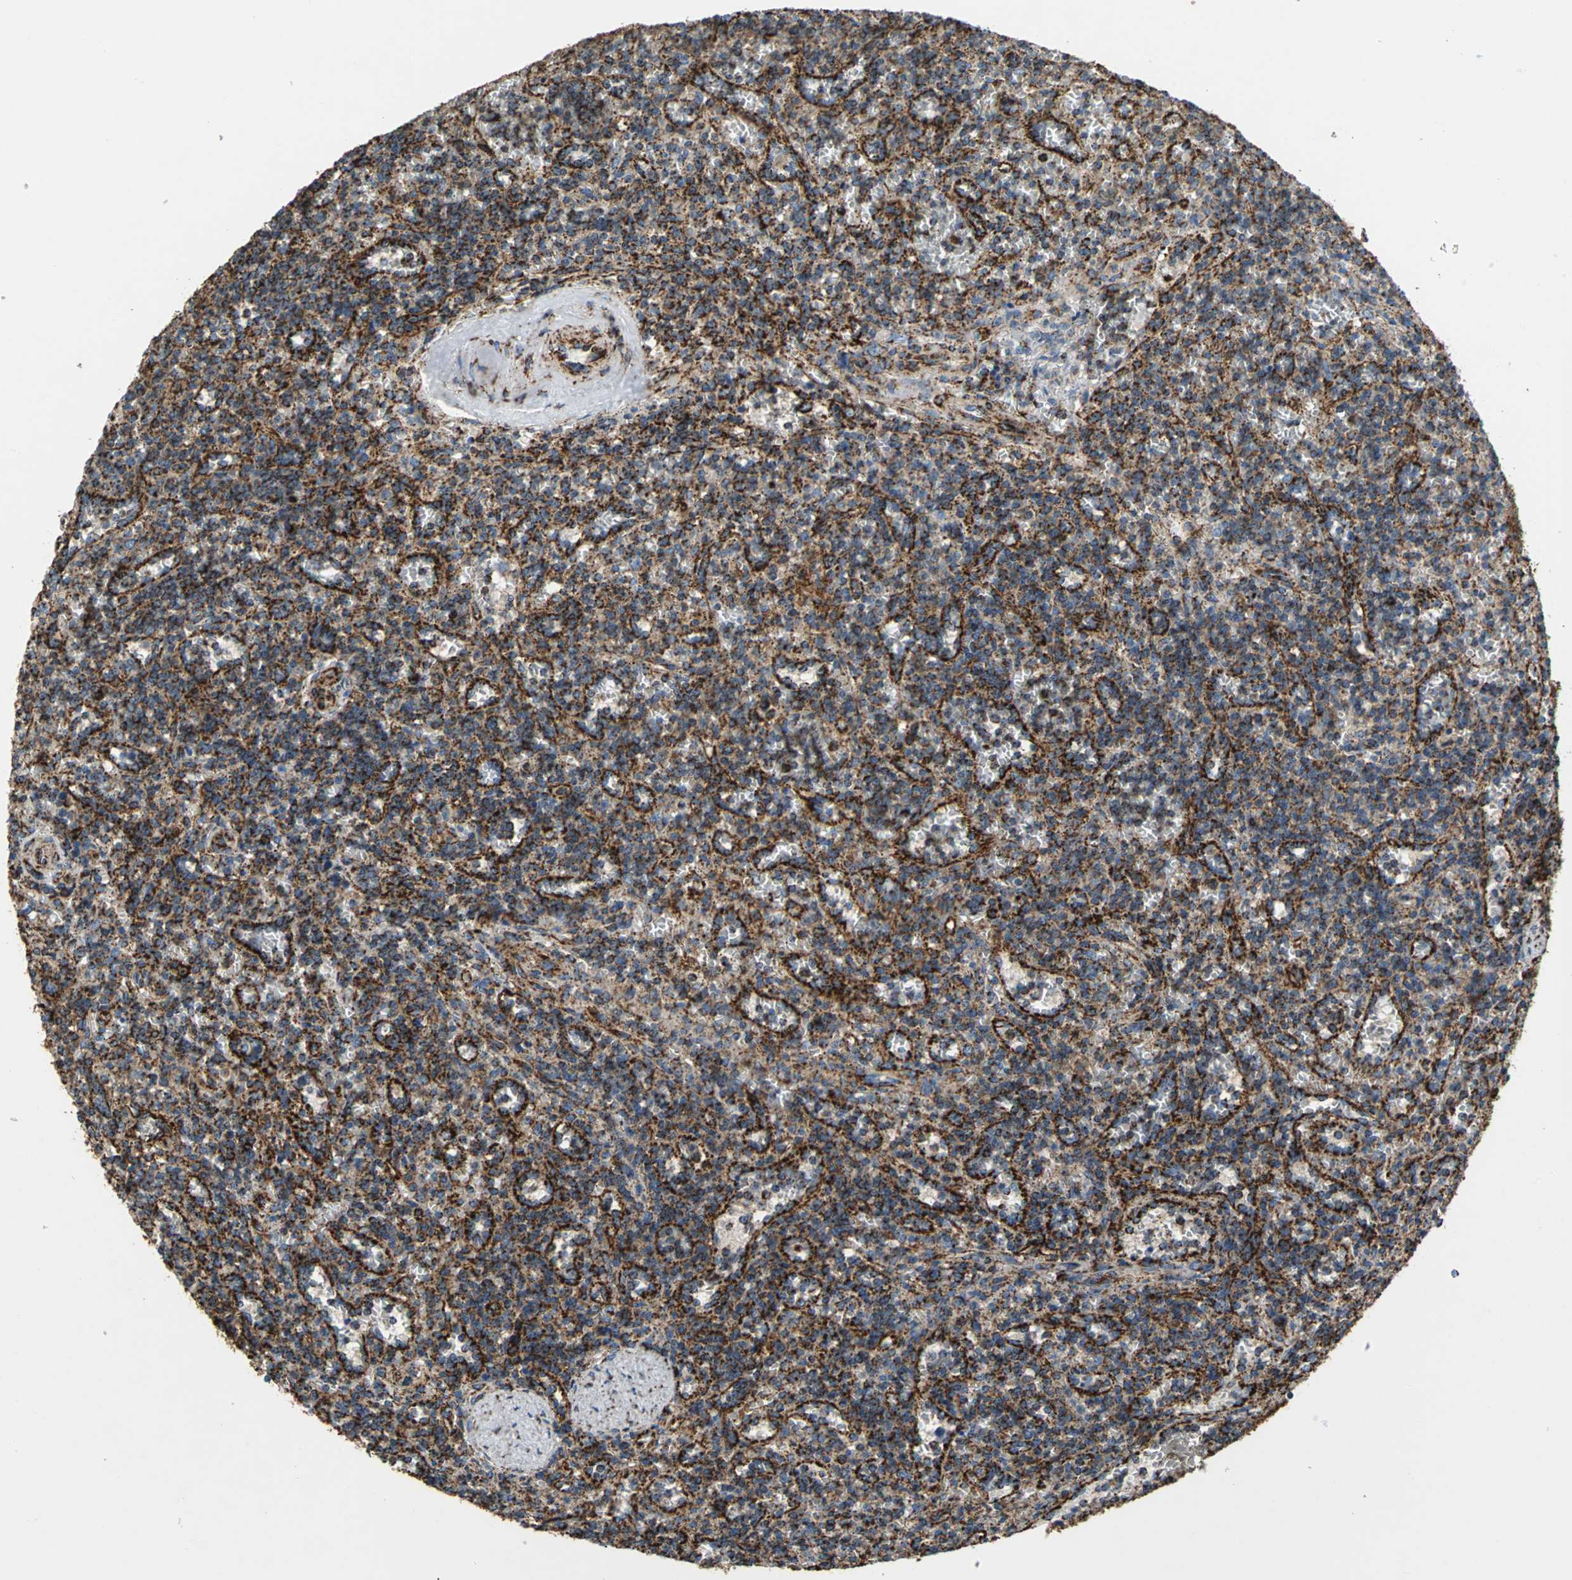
{"staining": {"intensity": "strong", "quantity": ">75%", "location": "cytoplasmic/membranous"}, "tissue": "lymphoma", "cell_type": "Tumor cells", "image_type": "cancer", "snomed": [{"axis": "morphology", "description": "Malignant lymphoma, non-Hodgkin's type, Low grade"}, {"axis": "topography", "description": "Spleen"}], "caption": "Protein staining demonstrates strong cytoplasmic/membranous staining in approximately >75% of tumor cells in malignant lymphoma, non-Hodgkin's type (low-grade).", "gene": "ECH1", "patient": {"sex": "male", "age": 73}}